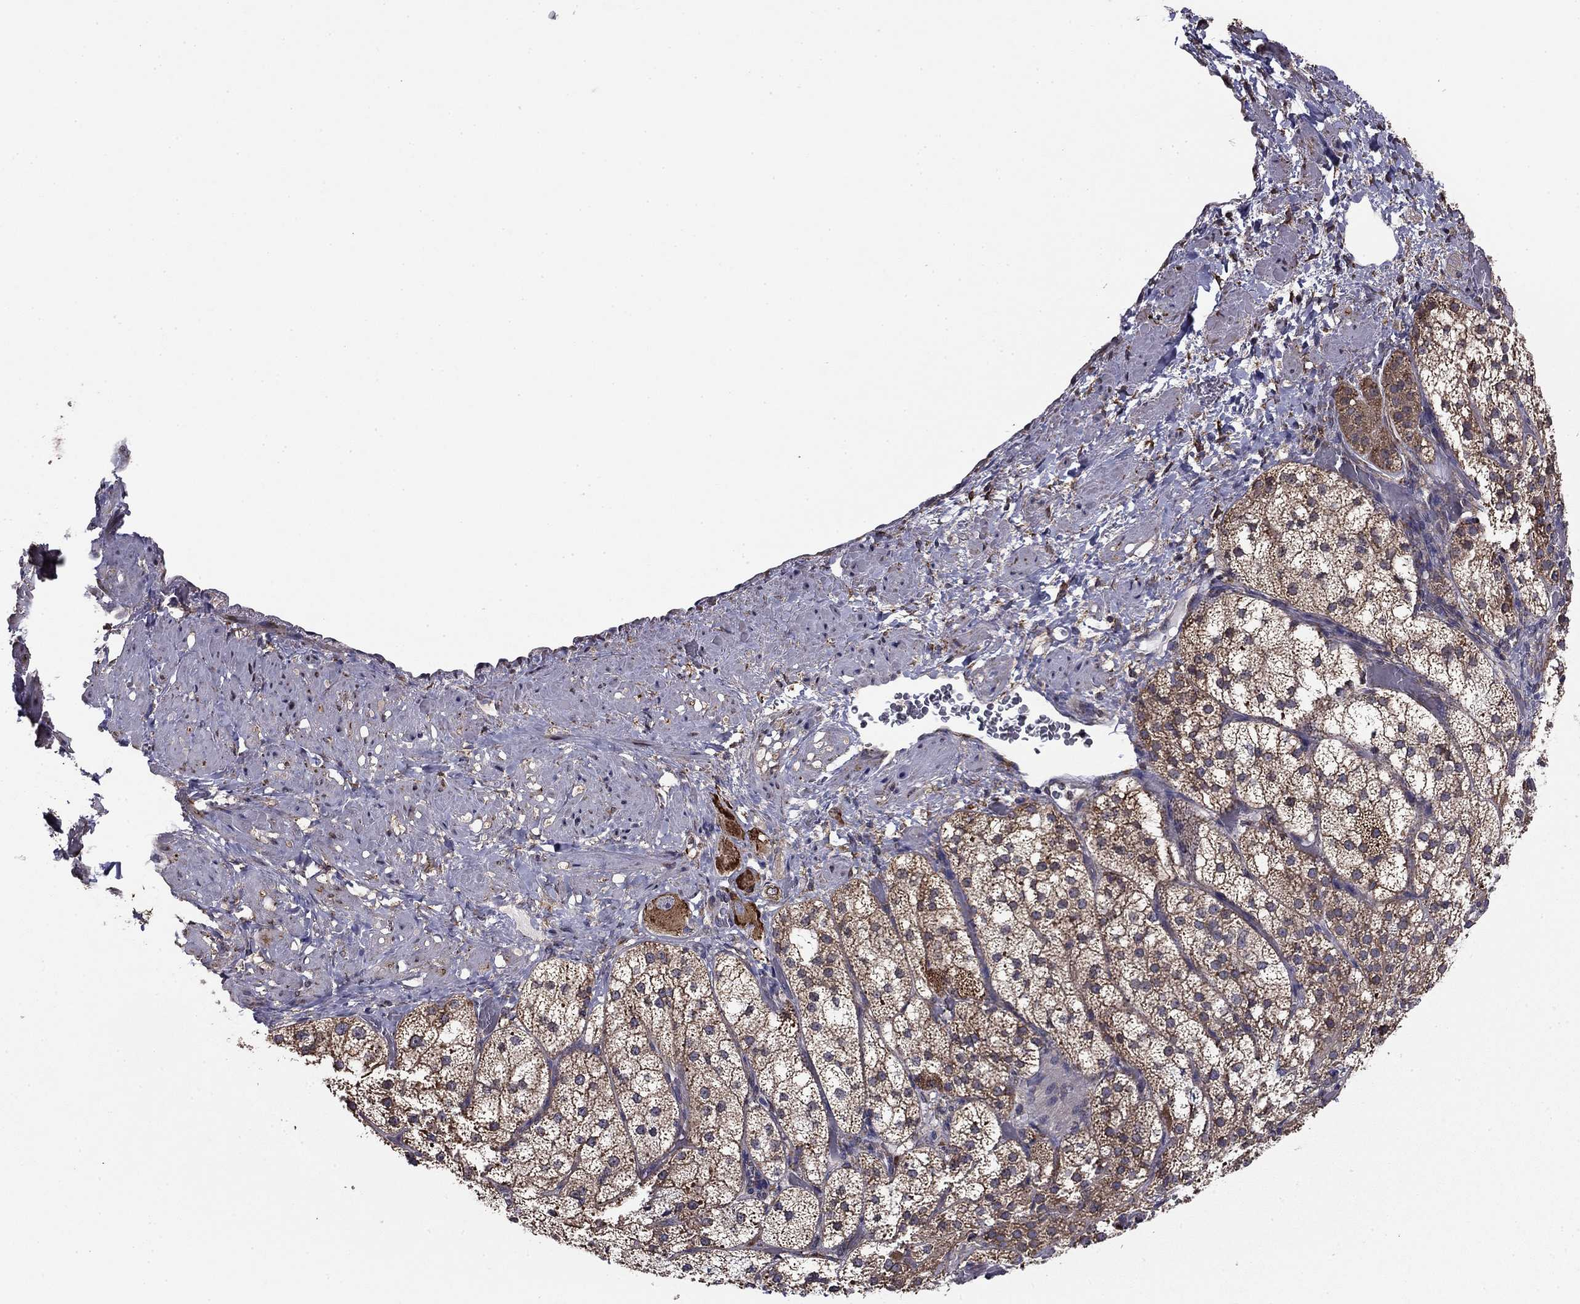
{"staining": {"intensity": "moderate", "quantity": "25%-75%", "location": "cytoplasmic/membranous"}, "tissue": "adrenal gland", "cell_type": "Glandular cells", "image_type": "normal", "snomed": [{"axis": "morphology", "description": "Normal tissue, NOS"}, {"axis": "topography", "description": "Adrenal gland"}], "caption": "Adrenal gland stained with a brown dye displays moderate cytoplasmic/membranous positive staining in about 25%-75% of glandular cells.", "gene": "NKIRAS1", "patient": {"sex": "female", "age": 60}}